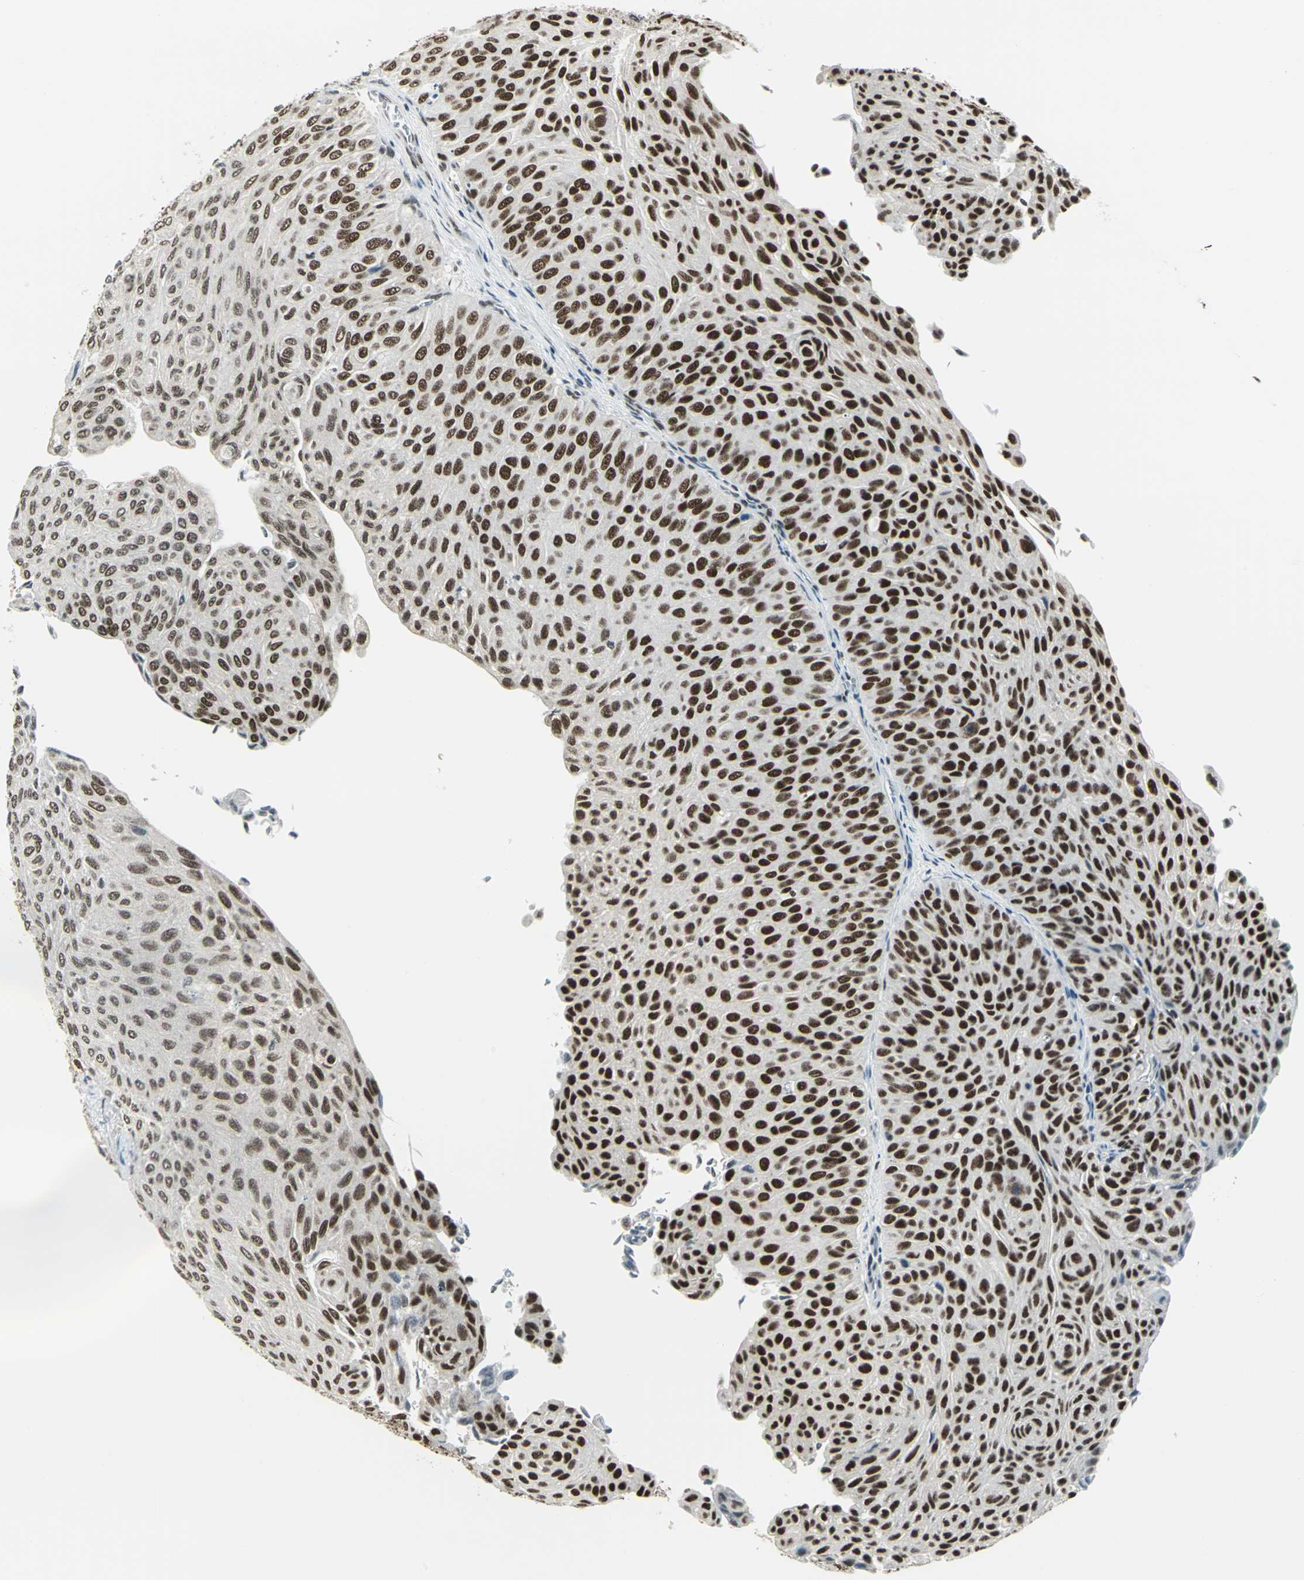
{"staining": {"intensity": "strong", "quantity": ">75%", "location": "nuclear"}, "tissue": "urothelial cancer", "cell_type": "Tumor cells", "image_type": "cancer", "snomed": [{"axis": "morphology", "description": "Urothelial carcinoma, Low grade"}, {"axis": "topography", "description": "Urinary bladder"}], "caption": "A histopathology image showing strong nuclear positivity in approximately >75% of tumor cells in urothelial cancer, as visualized by brown immunohistochemical staining.", "gene": "ADNP", "patient": {"sex": "male", "age": 78}}